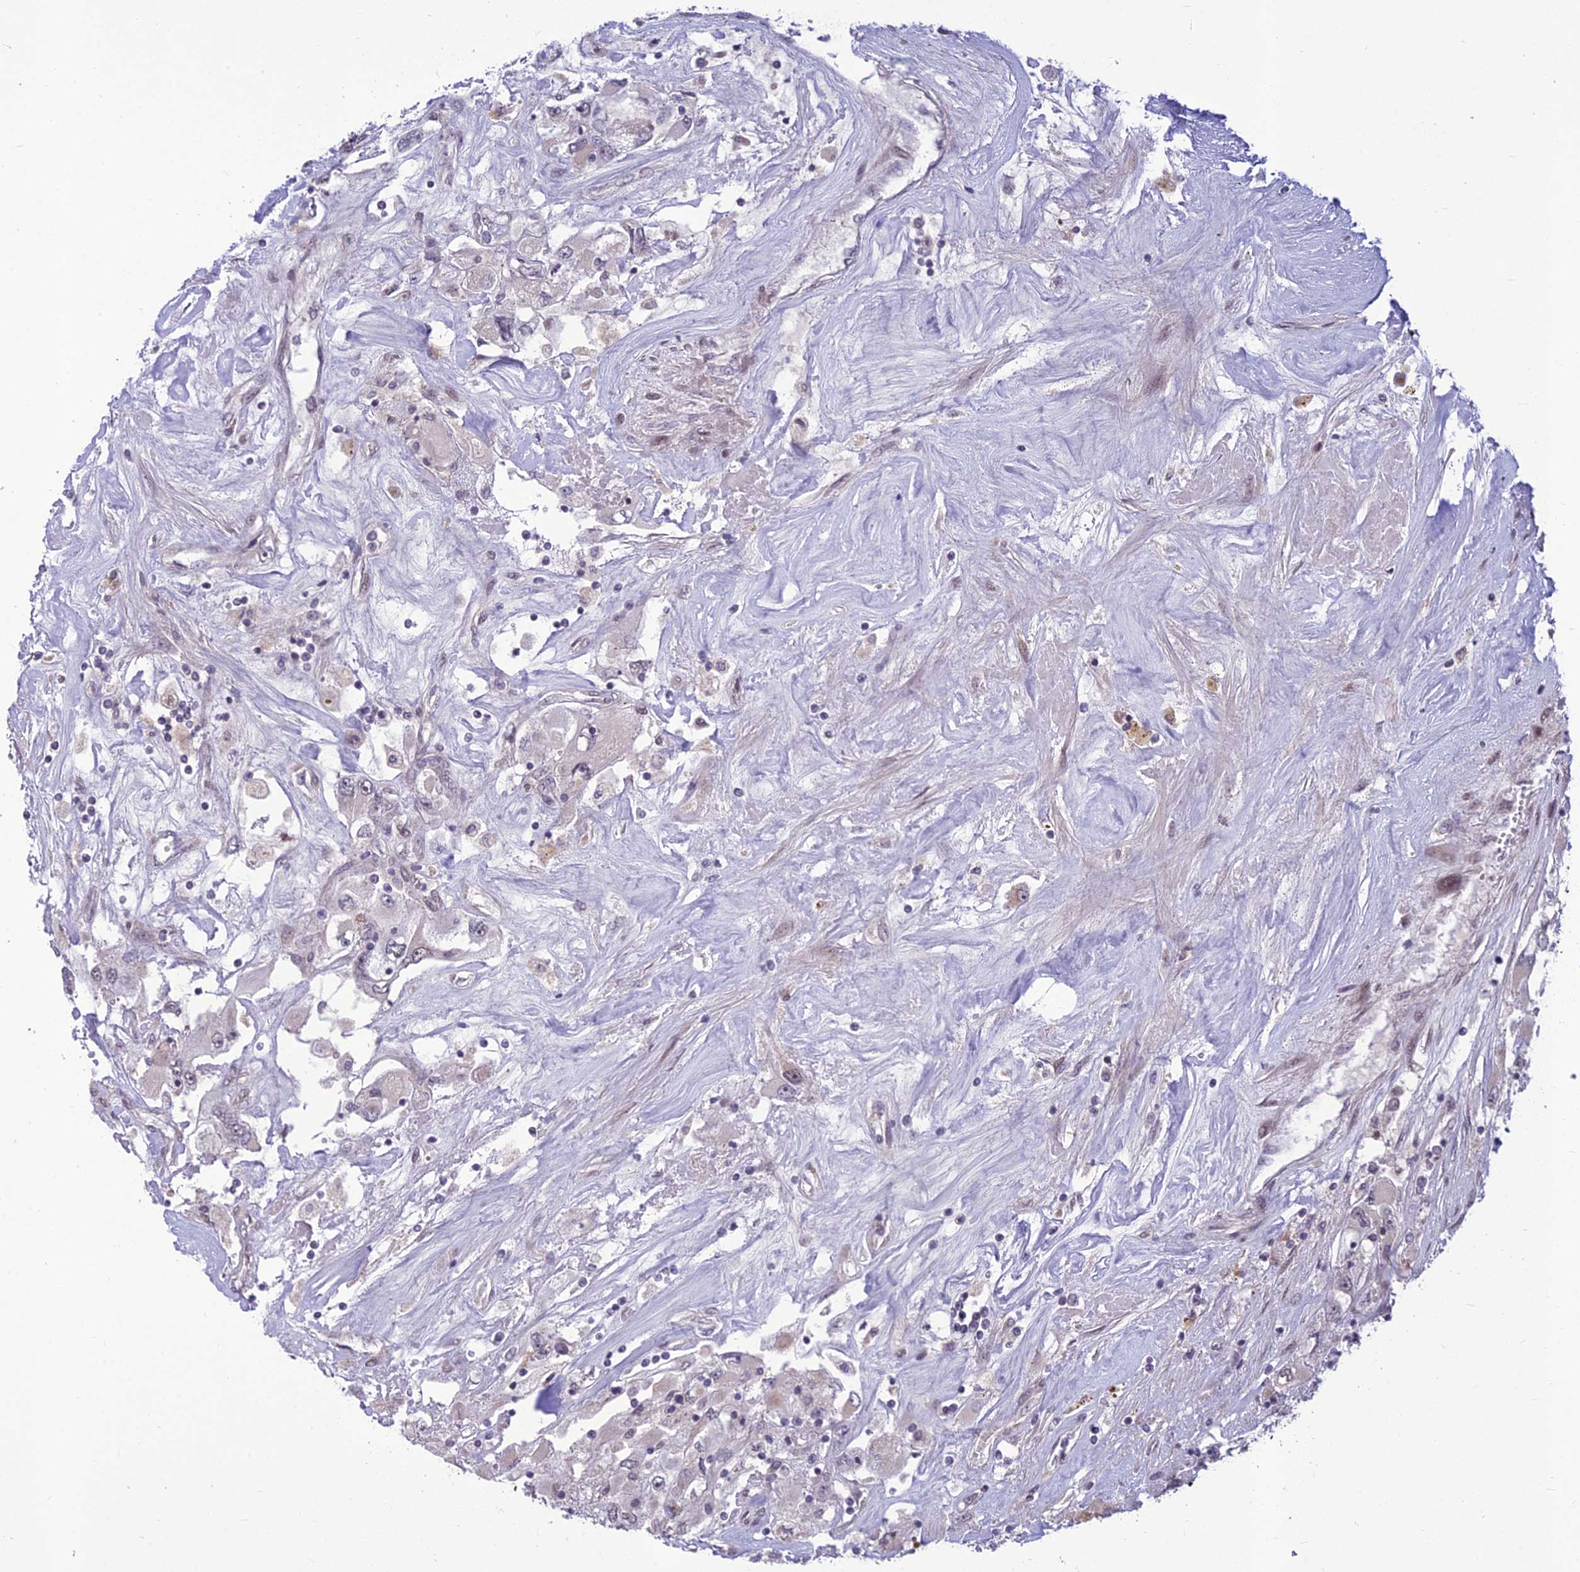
{"staining": {"intensity": "negative", "quantity": "none", "location": "none"}, "tissue": "renal cancer", "cell_type": "Tumor cells", "image_type": "cancer", "snomed": [{"axis": "morphology", "description": "Adenocarcinoma, NOS"}, {"axis": "topography", "description": "Kidney"}], "caption": "Micrograph shows no protein expression in tumor cells of renal cancer (adenocarcinoma) tissue.", "gene": "FBRS", "patient": {"sex": "female", "age": 52}}